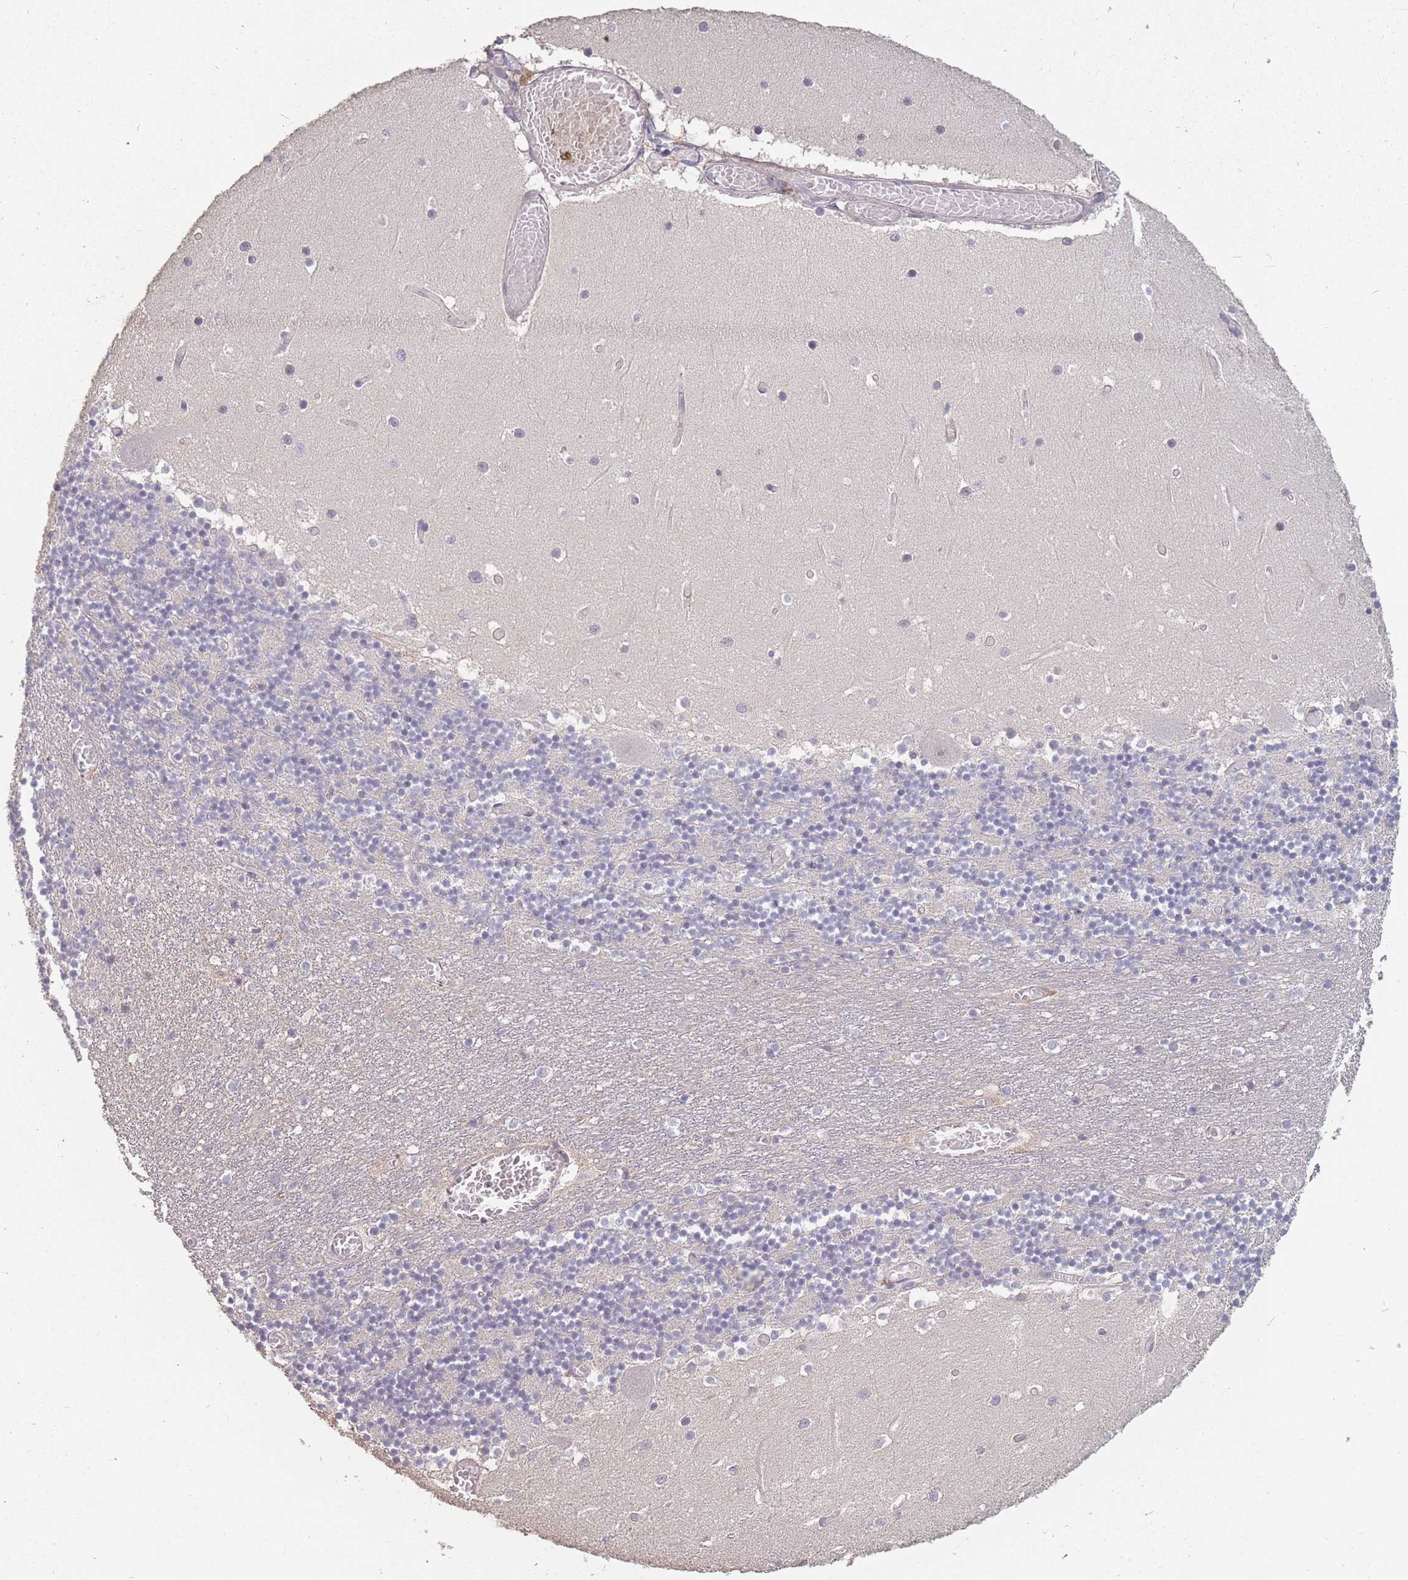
{"staining": {"intensity": "negative", "quantity": "none", "location": "none"}, "tissue": "cerebellum", "cell_type": "Cells in granular layer", "image_type": "normal", "snomed": [{"axis": "morphology", "description": "Normal tissue, NOS"}, {"axis": "topography", "description": "Cerebellum"}], "caption": "This is an IHC micrograph of normal cerebellum. There is no positivity in cells in granular layer.", "gene": "BST1", "patient": {"sex": "female", "age": 28}}